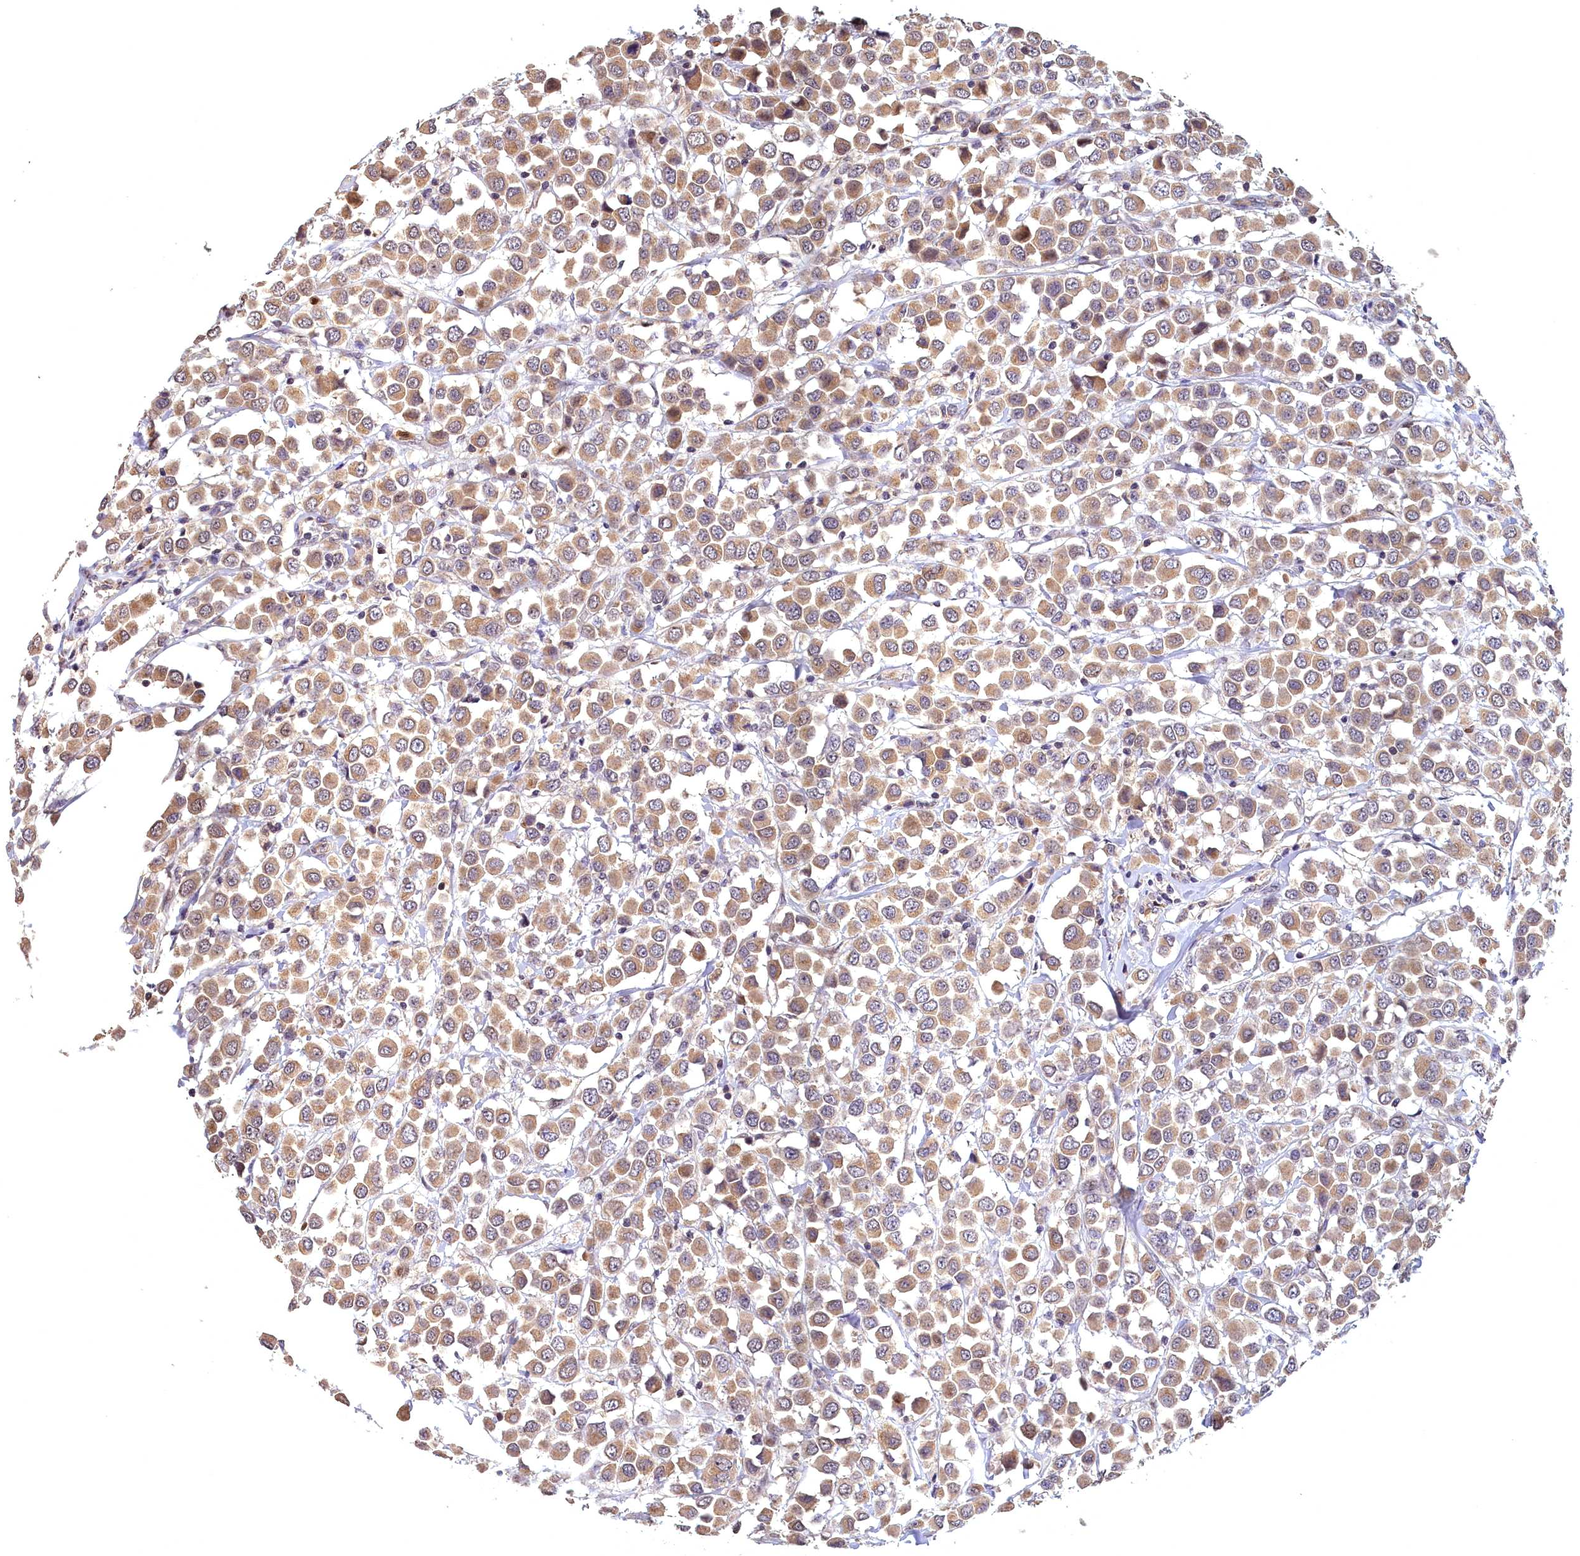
{"staining": {"intensity": "moderate", "quantity": ">75%", "location": "cytoplasmic/membranous"}, "tissue": "breast cancer", "cell_type": "Tumor cells", "image_type": "cancer", "snomed": [{"axis": "morphology", "description": "Duct carcinoma"}, {"axis": "topography", "description": "Breast"}], "caption": "DAB immunohistochemical staining of human breast cancer (invasive ductal carcinoma) demonstrates moderate cytoplasmic/membranous protein expression in approximately >75% of tumor cells. (brown staining indicates protein expression, while blue staining denotes nuclei).", "gene": "EPB41L4B", "patient": {"sex": "female", "age": 61}}